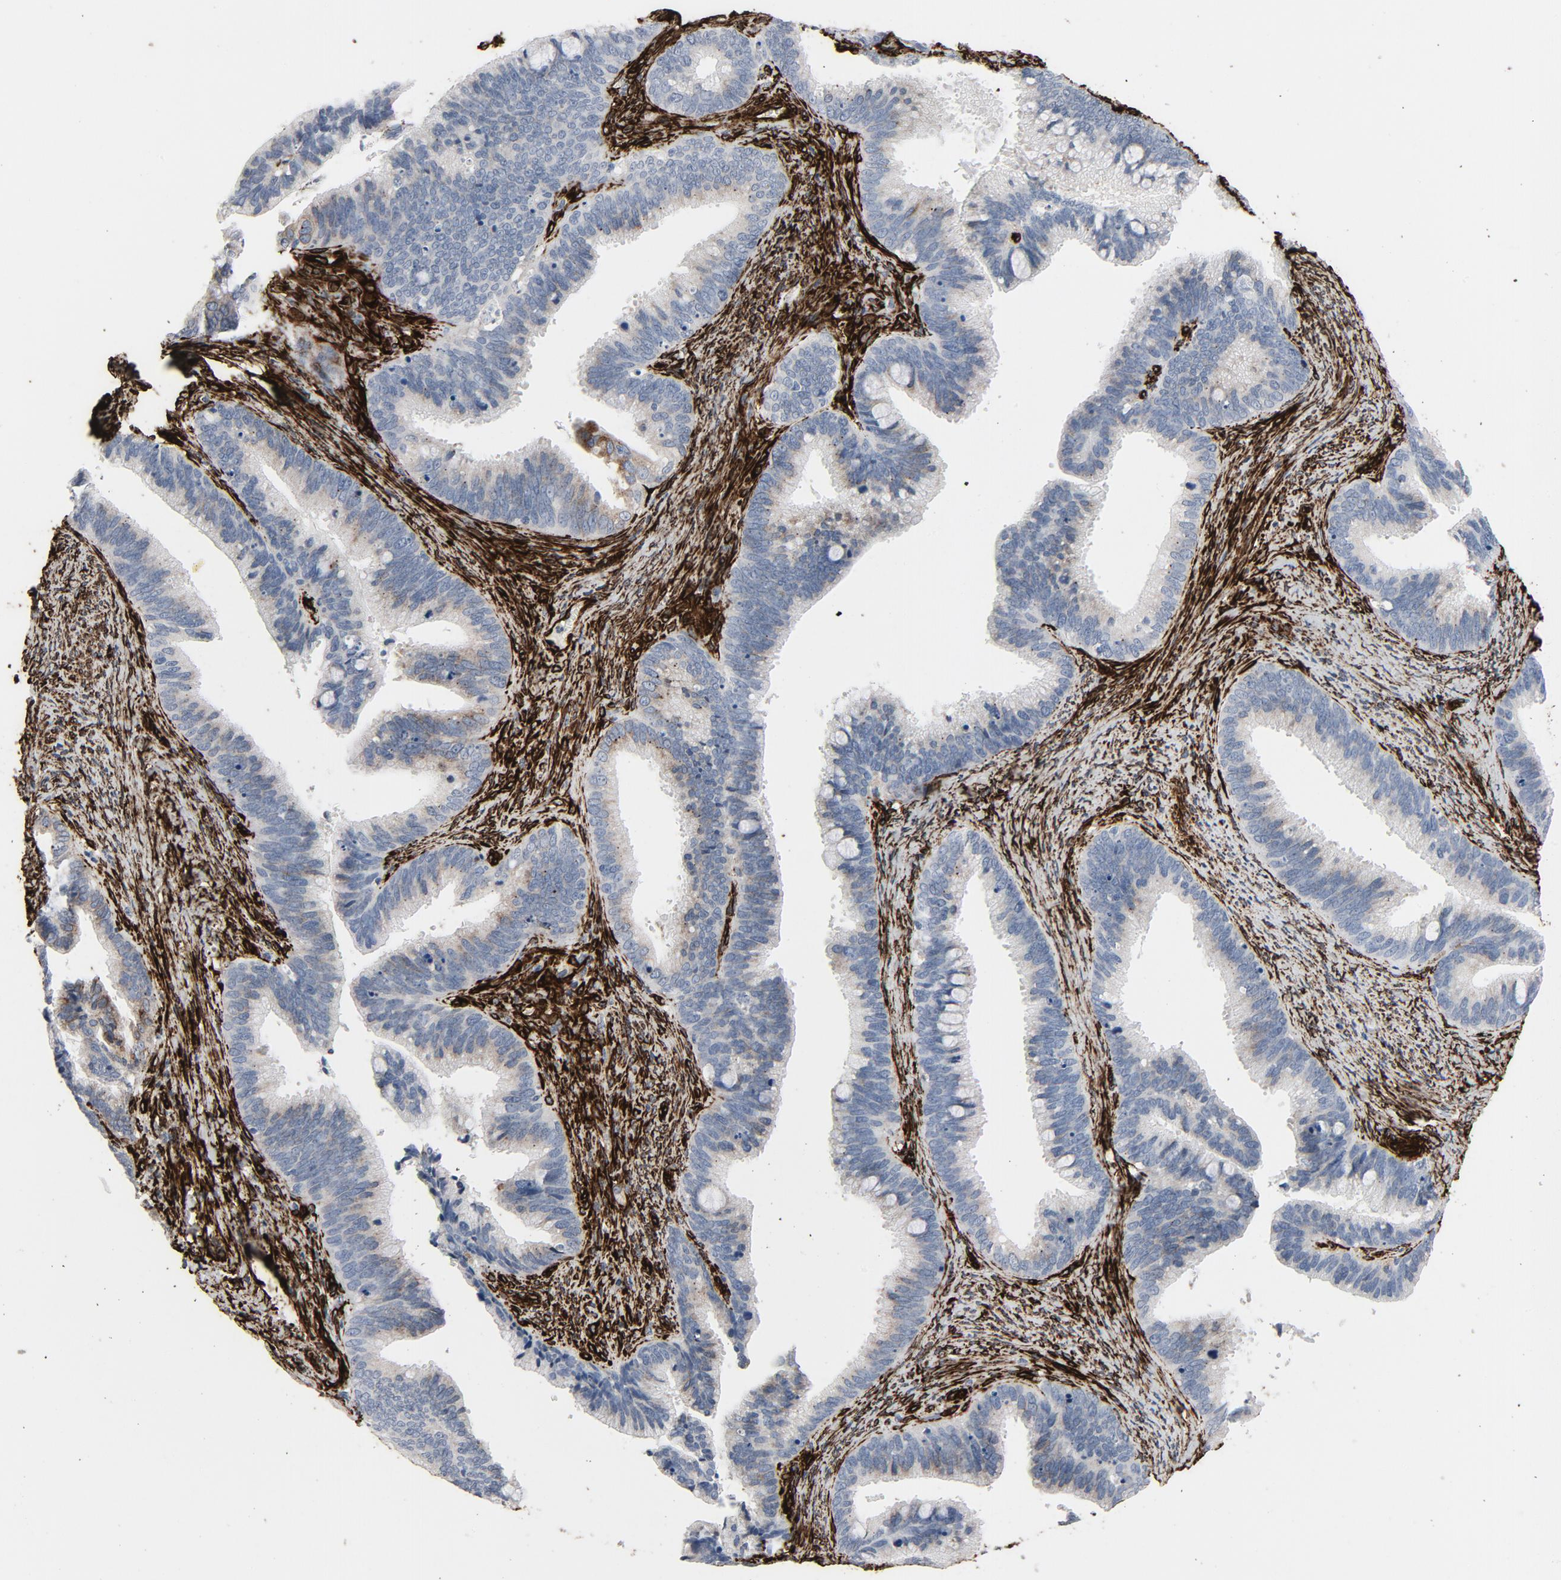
{"staining": {"intensity": "weak", "quantity": "25%-75%", "location": "cytoplasmic/membranous"}, "tissue": "cervical cancer", "cell_type": "Tumor cells", "image_type": "cancer", "snomed": [{"axis": "morphology", "description": "Squamous cell carcinoma, NOS"}, {"axis": "topography", "description": "Cervix"}], "caption": "IHC image of human cervical squamous cell carcinoma stained for a protein (brown), which exhibits low levels of weak cytoplasmic/membranous expression in approximately 25%-75% of tumor cells.", "gene": "SERPINH1", "patient": {"sex": "female", "age": 32}}